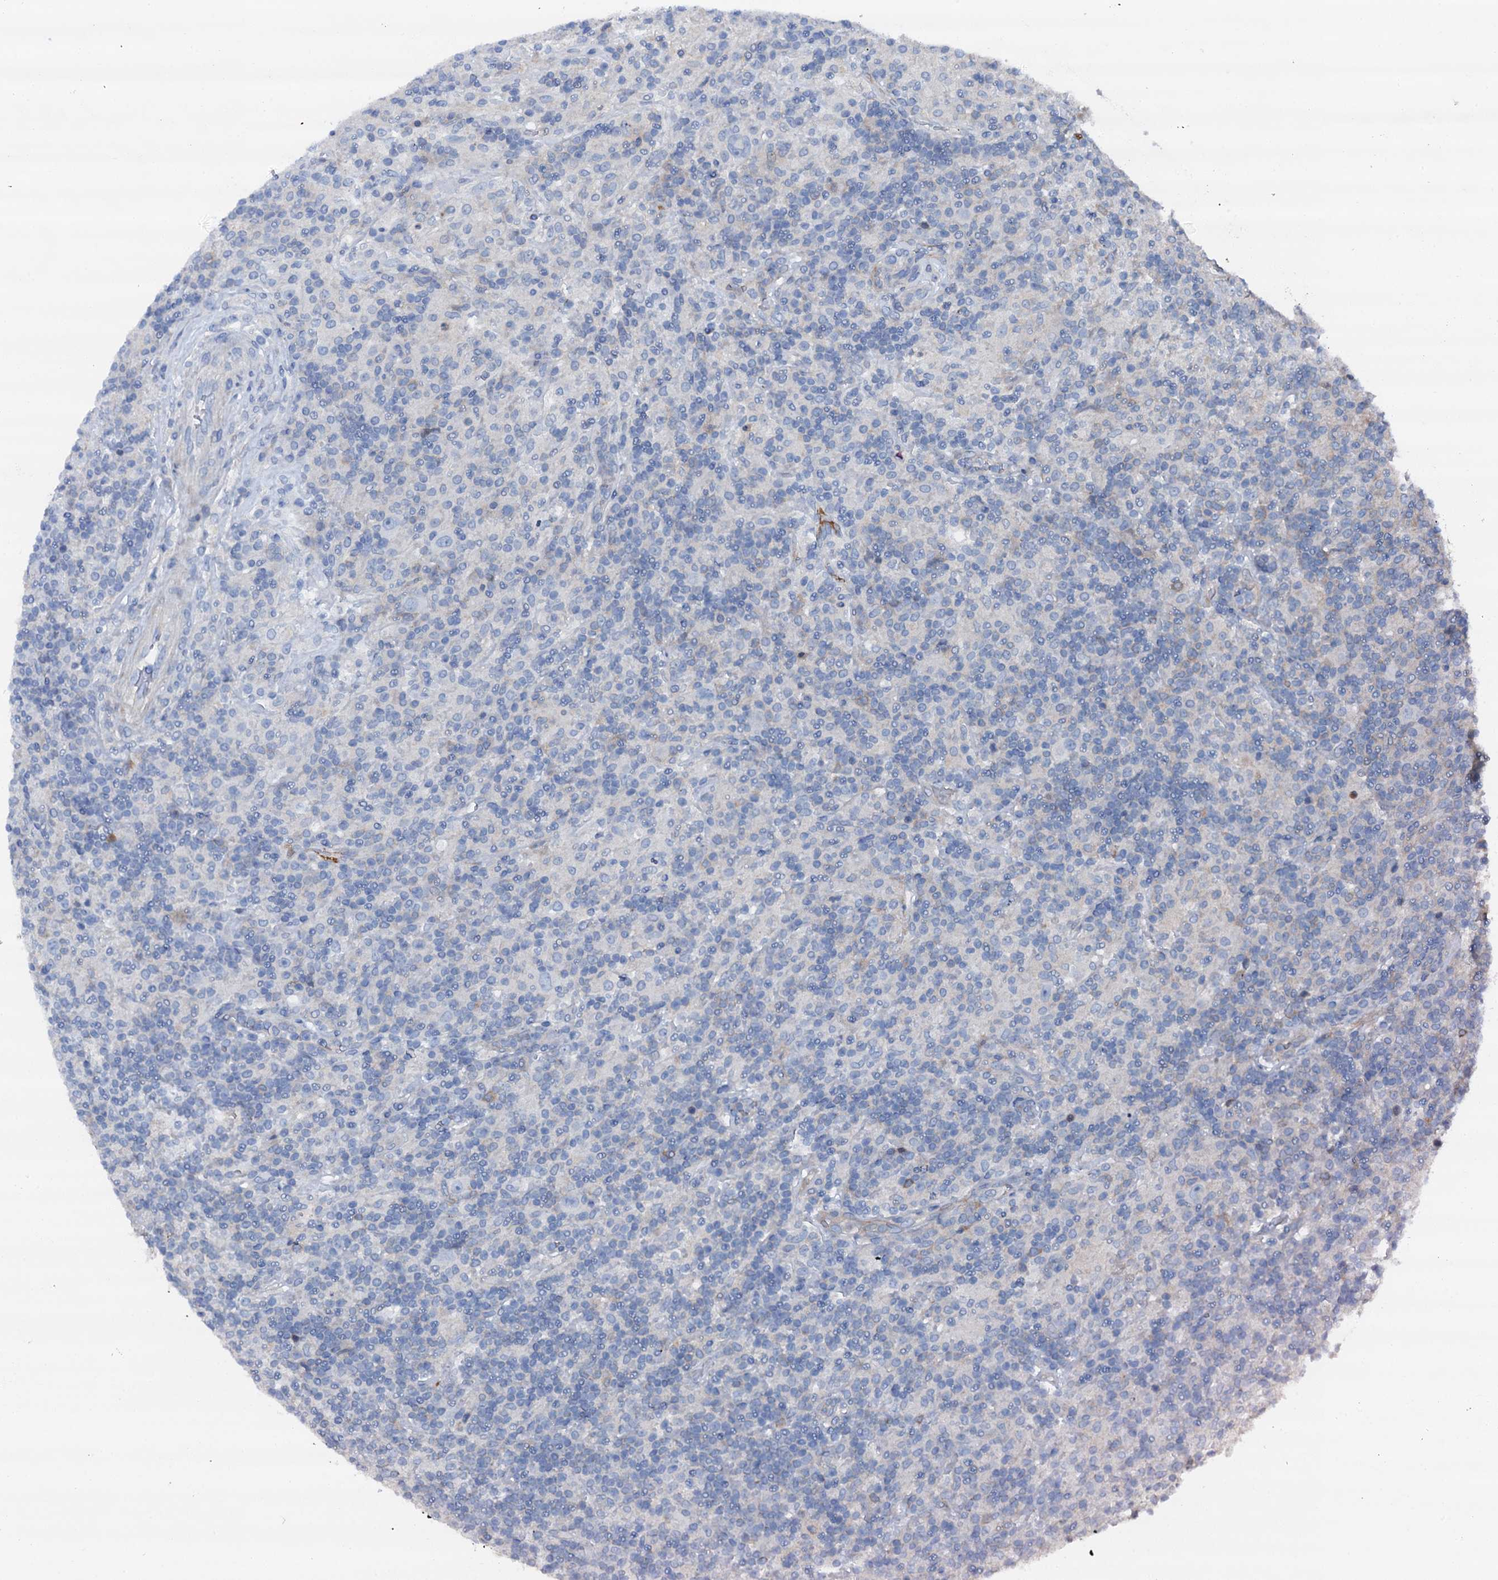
{"staining": {"intensity": "negative", "quantity": "none", "location": "none"}, "tissue": "lymphoma", "cell_type": "Tumor cells", "image_type": "cancer", "snomed": [{"axis": "morphology", "description": "Hodgkin's disease, NOS"}, {"axis": "topography", "description": "Lymph node"}], "caption": "Protein analysis of lymphoma reveals no significant staining in tumor cells. Nuclei are stained in blue.", "gene": "GFOD2", "patient": {"sex": "male", "age": 70}}